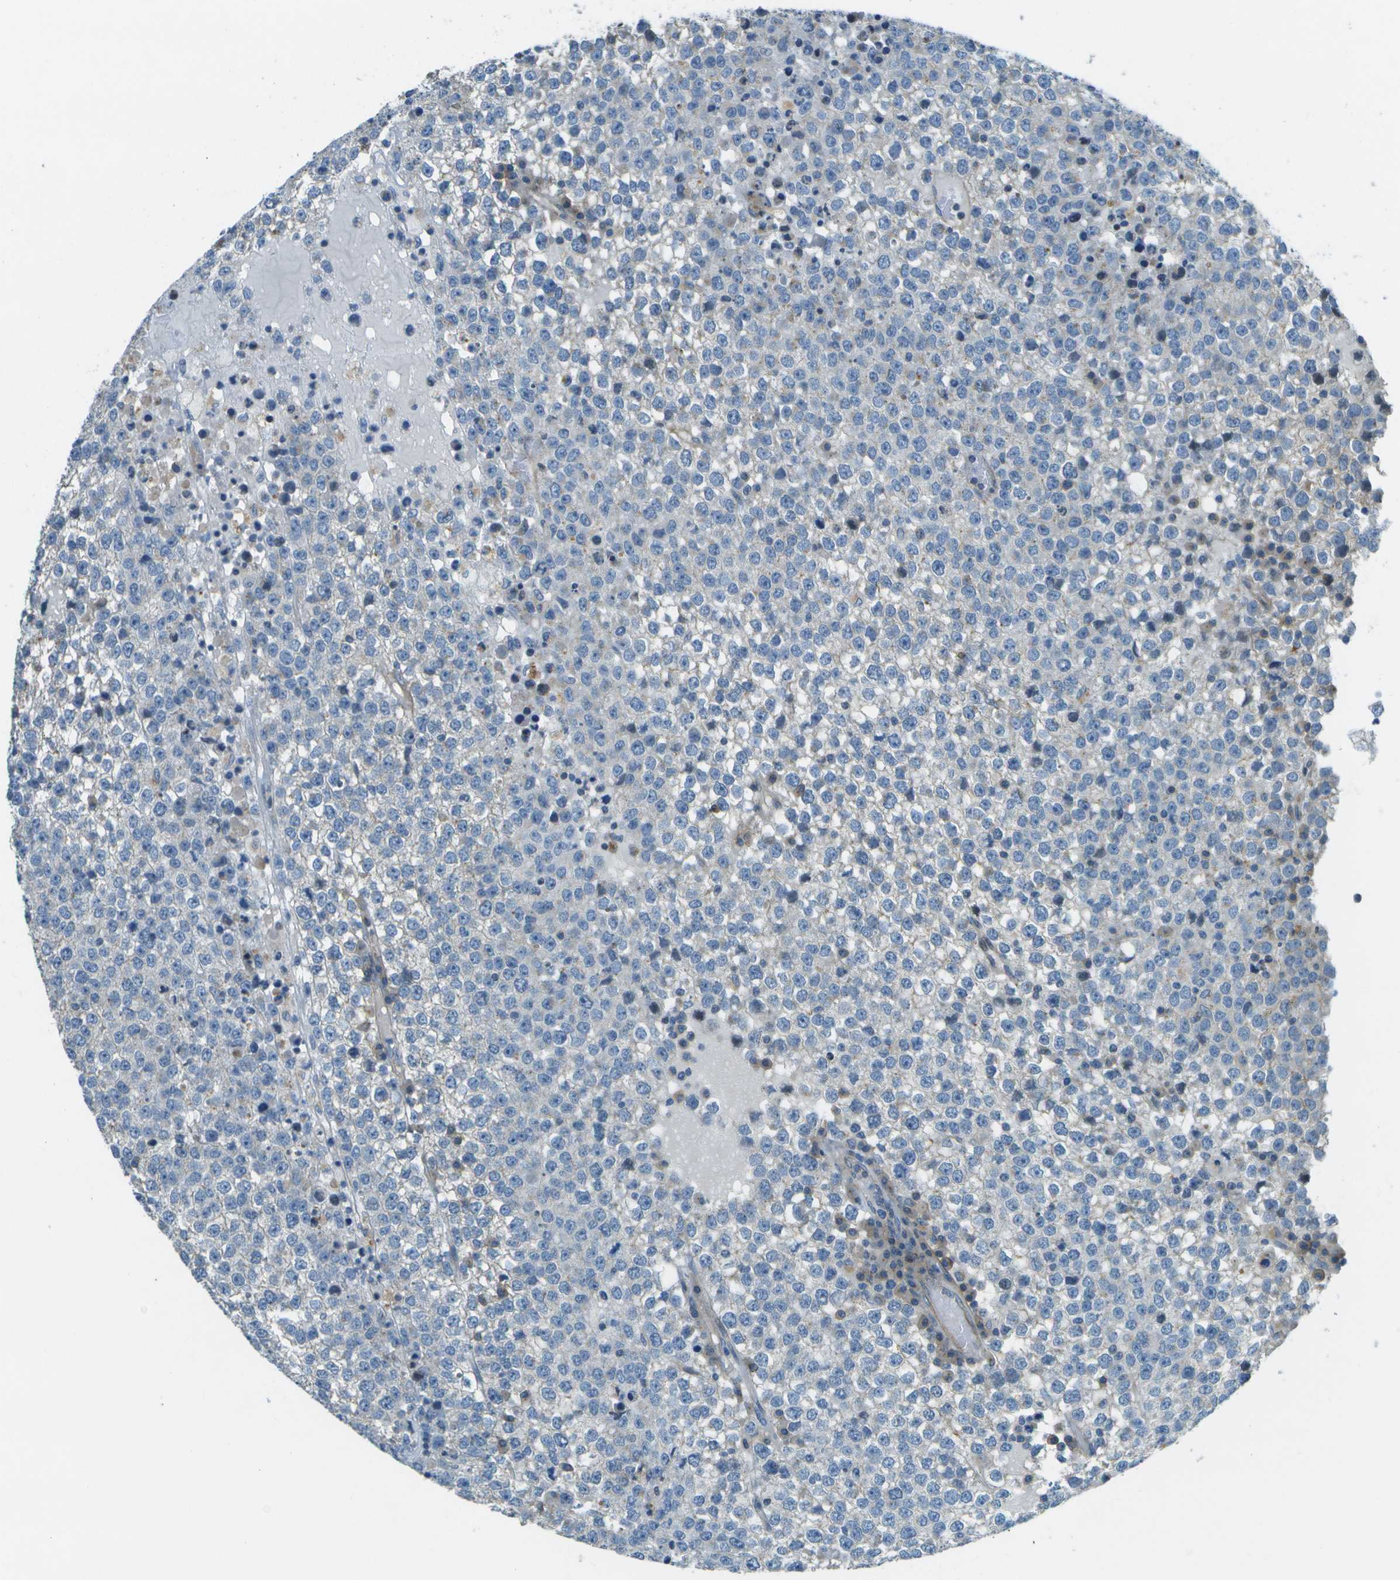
{"staining": {"intensity": "negative", "quantity": "none", "location": "none"}, "tissue": "testis cancer", "cell_type": "Tumor cells", "image_type": "cancer", "snomed": [{"axis": "morphology", "description": "Seminoma, NOS"}, {"axis": "topography", "description": "Testis"}], "caption": "High power microscopy photomicrograph of an IHC micrograph of testis seminoma, revealing no significant positivity in tumor cells.", "gene": "MYH11", "patient": {"sex": "male", "age": 65}}